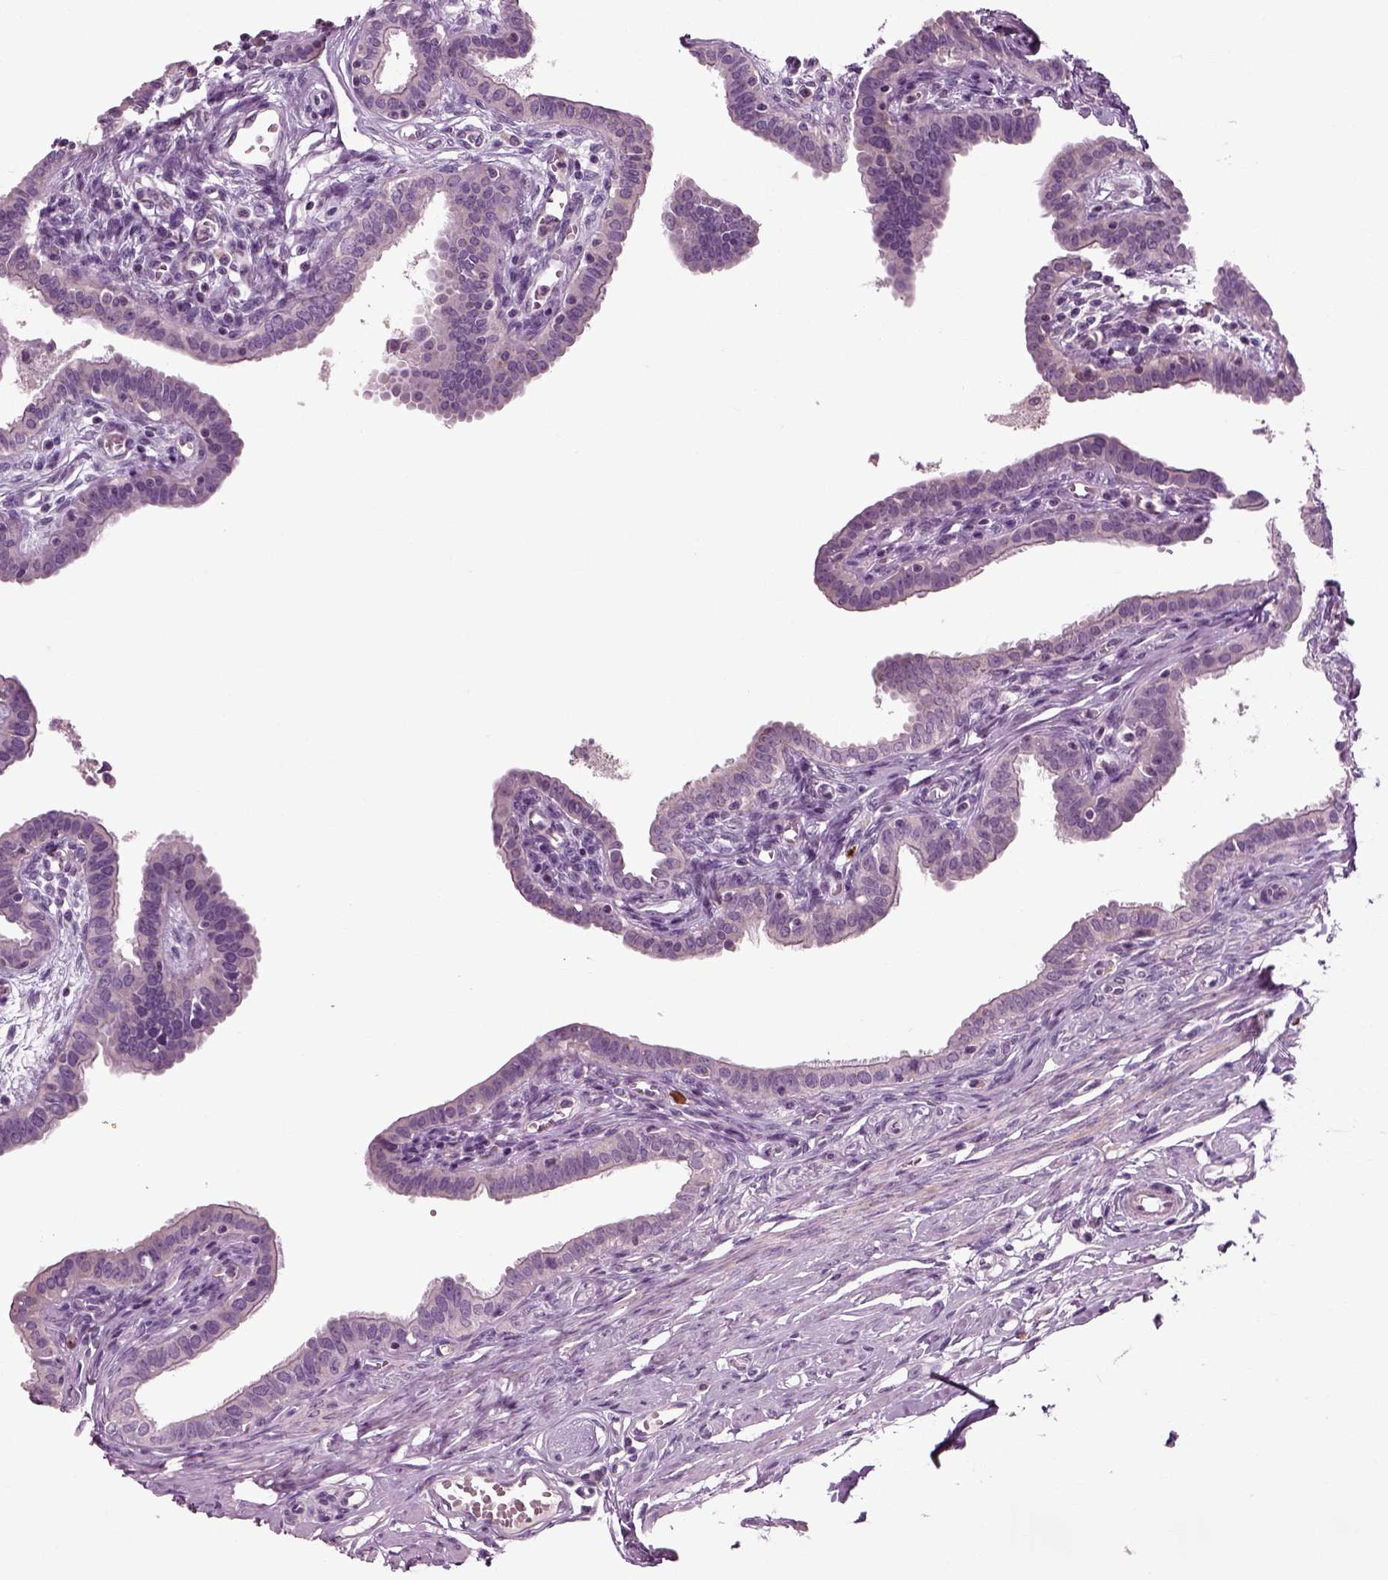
{"staining": {"intensity": "weak", "quantity": "<25%", "location": "cytoplasmic/membranous"}, "tissue": "fallopian tube", "cell_type": "Glandular cells", "image_type": "normal", "snomed": [{"axis": "morphology", "description": "Normal tissue, NOS"}, {"axis": "morphology", "description": "Carcinoma, endometroid"}, {"axis": "topography", "description": "Fallopian tube"}, {"axis": "topography", "description": "Ovary"}], "caption": "This is a photomicrograph of immunohistochemistry staining of normal fallopian tube, which shows no expression in glandular cells.", "gene": "RND2", "patient": {"sex": "female", "age": 42}}